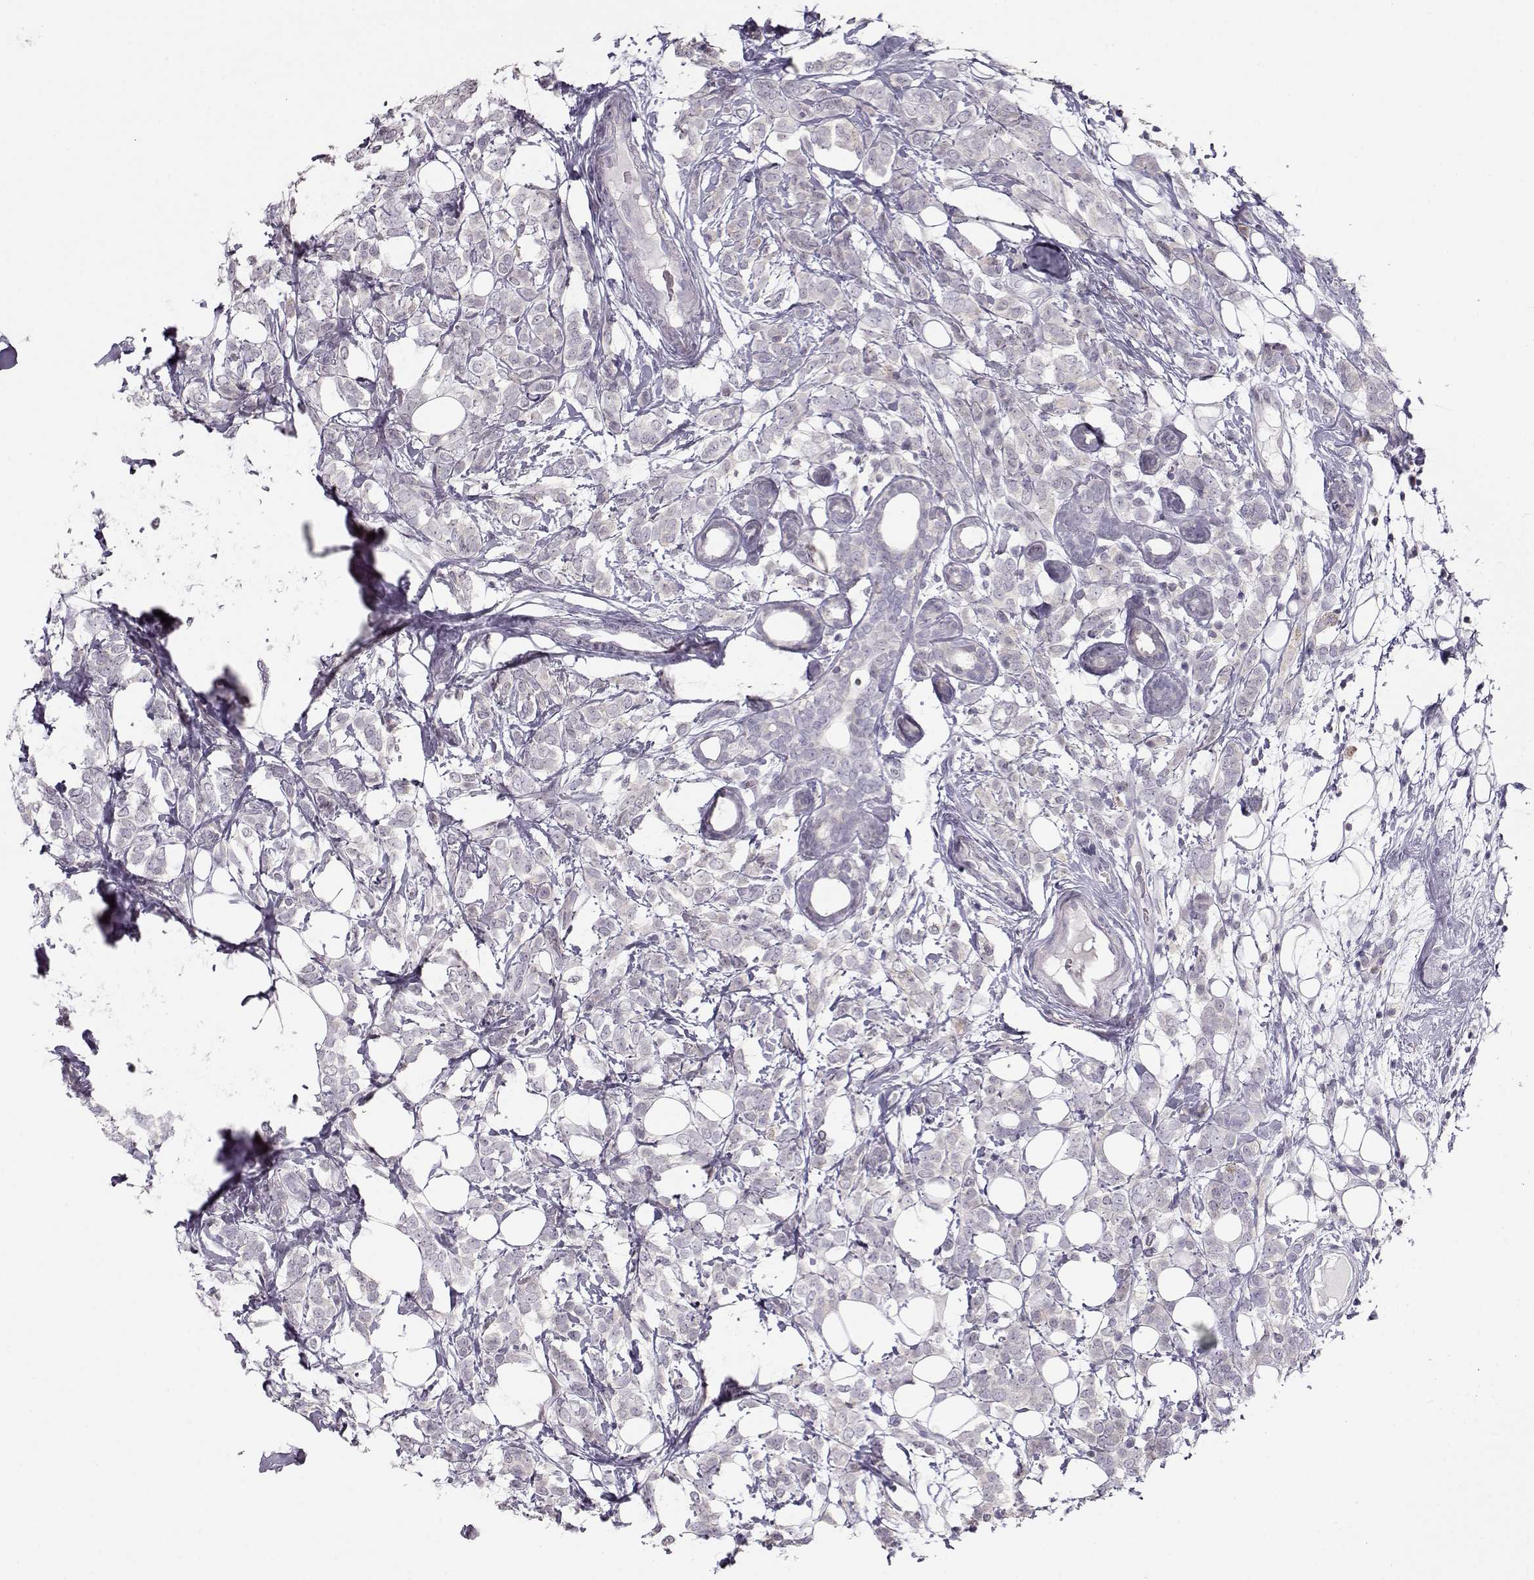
{"staining": {"intensity": "negative", "quantity": "none", "location": "none"}, "tissue": "breast cancer", "cell_type": "Tumor cells", "image_type": "cancer", "snomed": [{"axis": "morphology", "description": "Lobular carcinoma"}, {"axis": "topography", "description": "Breast"}], "caption": "Immunohistochemical staining of breast lobular carcinoma displays no significant expression in tumor cells. (Immunohistochemistry (ihc), brightfield microscopy, high magnification).", "gene": "TEPP", "patient": {"sex": "female", "age": 49}}